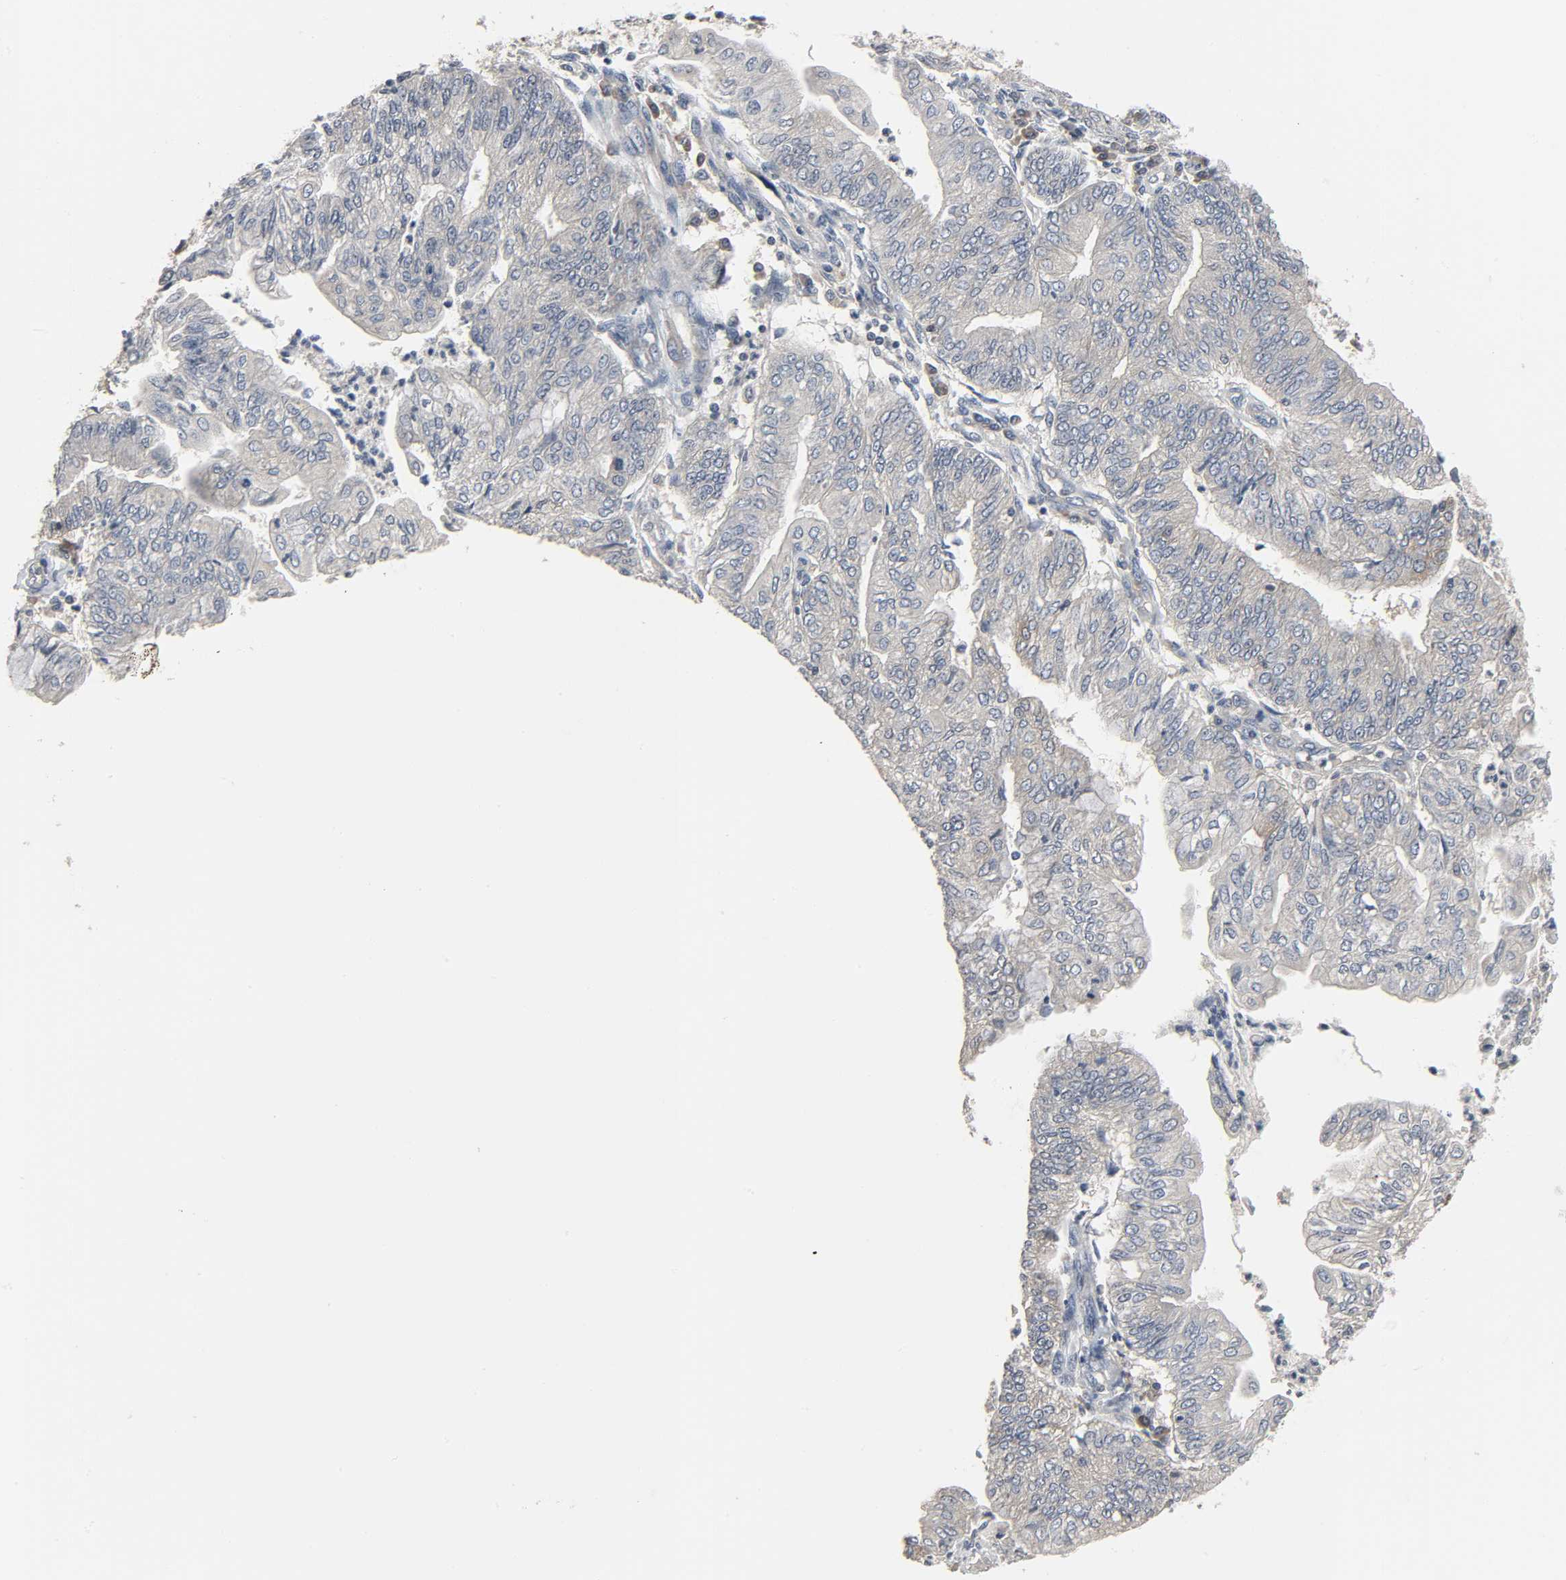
{"staining": {"intensity": "weak", "quantity": "<25%", "location": "cytoplasmic/membranous"}, "tissue": "endometrial cancer", "cell_type": "Tumor cells", "image_type": "cancer", "snomed": [{"axis": "morphology", "description": "Adenocarcinoma, NOS"}, {"axis": "topography", "description": "Endometrium"}], "caption": "Endometrial adenocarcinoma was stained to show a protein in brown. There is no significant staining in tumor cells.", "gene": "PLEKHA2", "patient": {"sex": "female", "age": 59}}